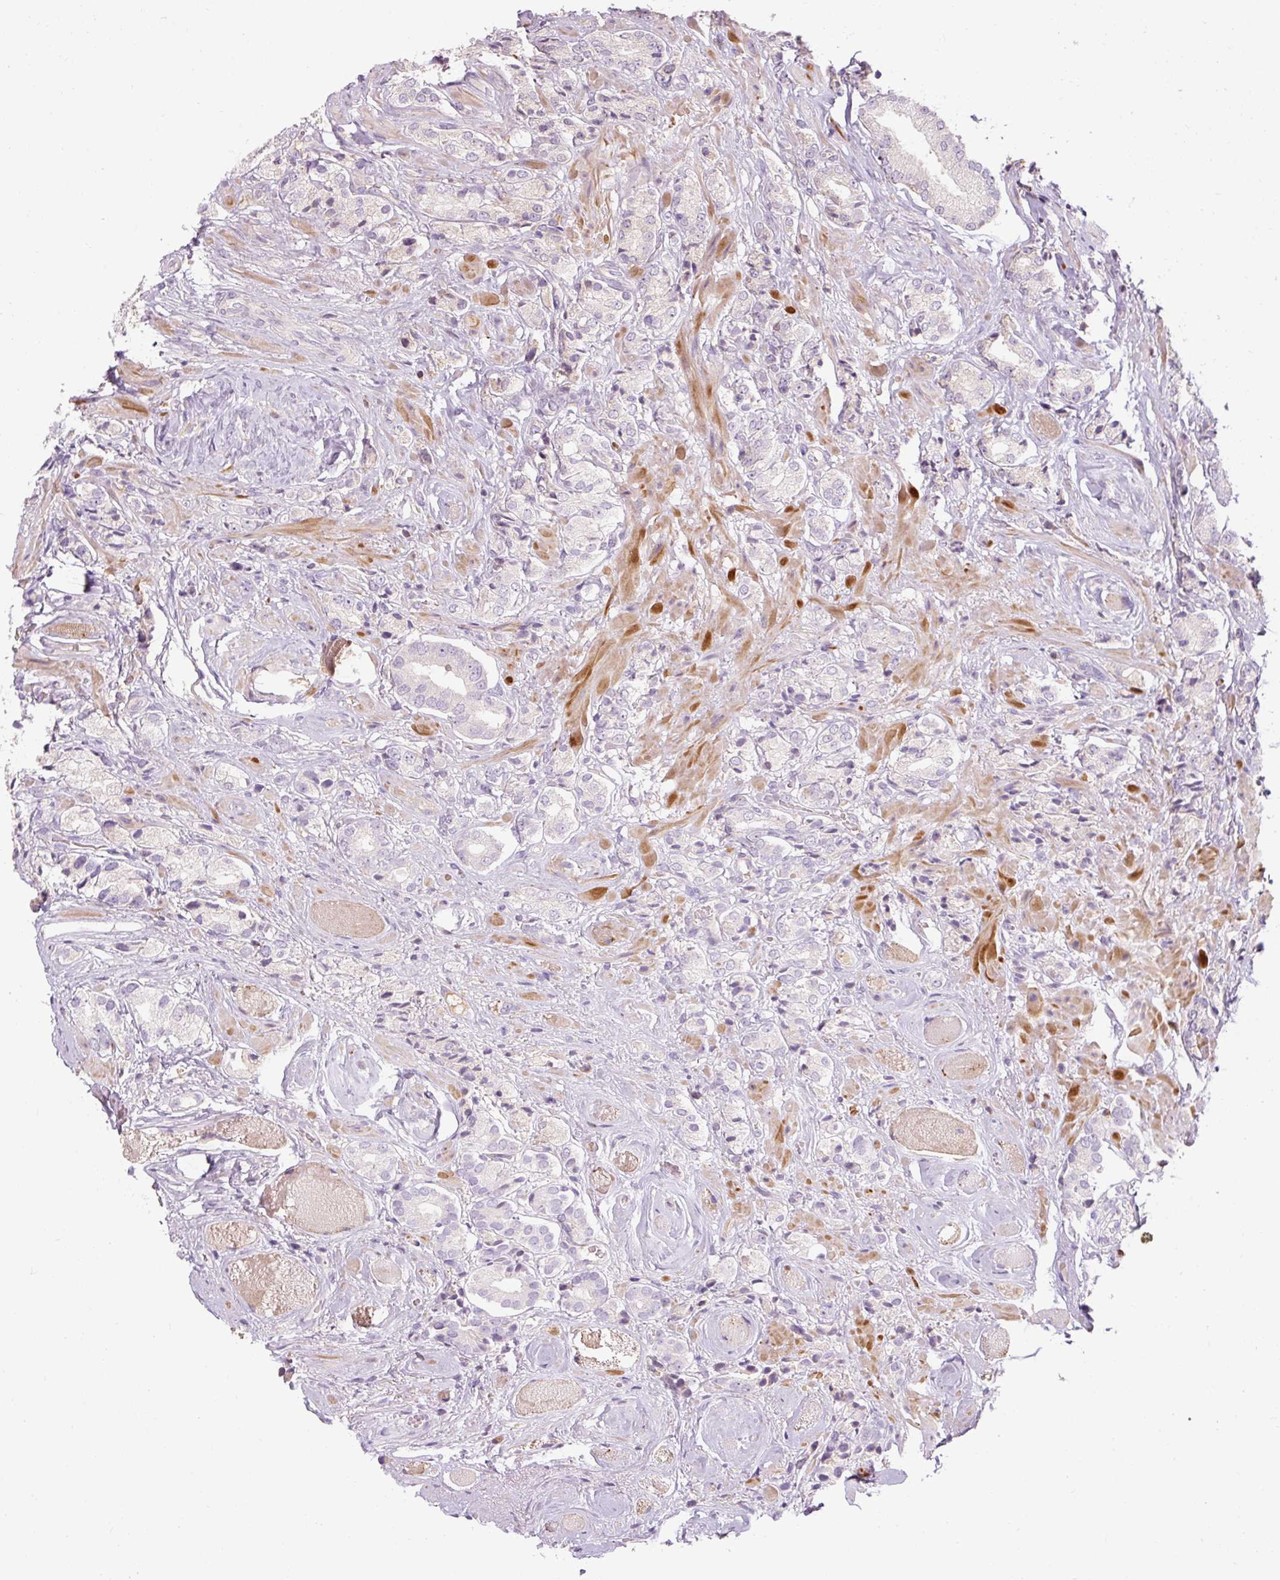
{"staining": {"intensity": "negative", "quantity": "none", "location": "none"}, "tissue": "prostate cancer", "cell_type": "Tumor cells", "image_type": "cancer", "snomed": [{"axis": "morphology", "description": "Adenocarcinoma, High grade"}, {"axis": "topography", "description": "Prostate and seminal vesicle, NOS"}], "caption": "This is an immunohistochemistry histopathology image of adenocarcinoma (high-grade) (prostate). There is no expression in tumor cells.", "gene": "TIGD2", "patient": {"sex": "male", "age": 64}}